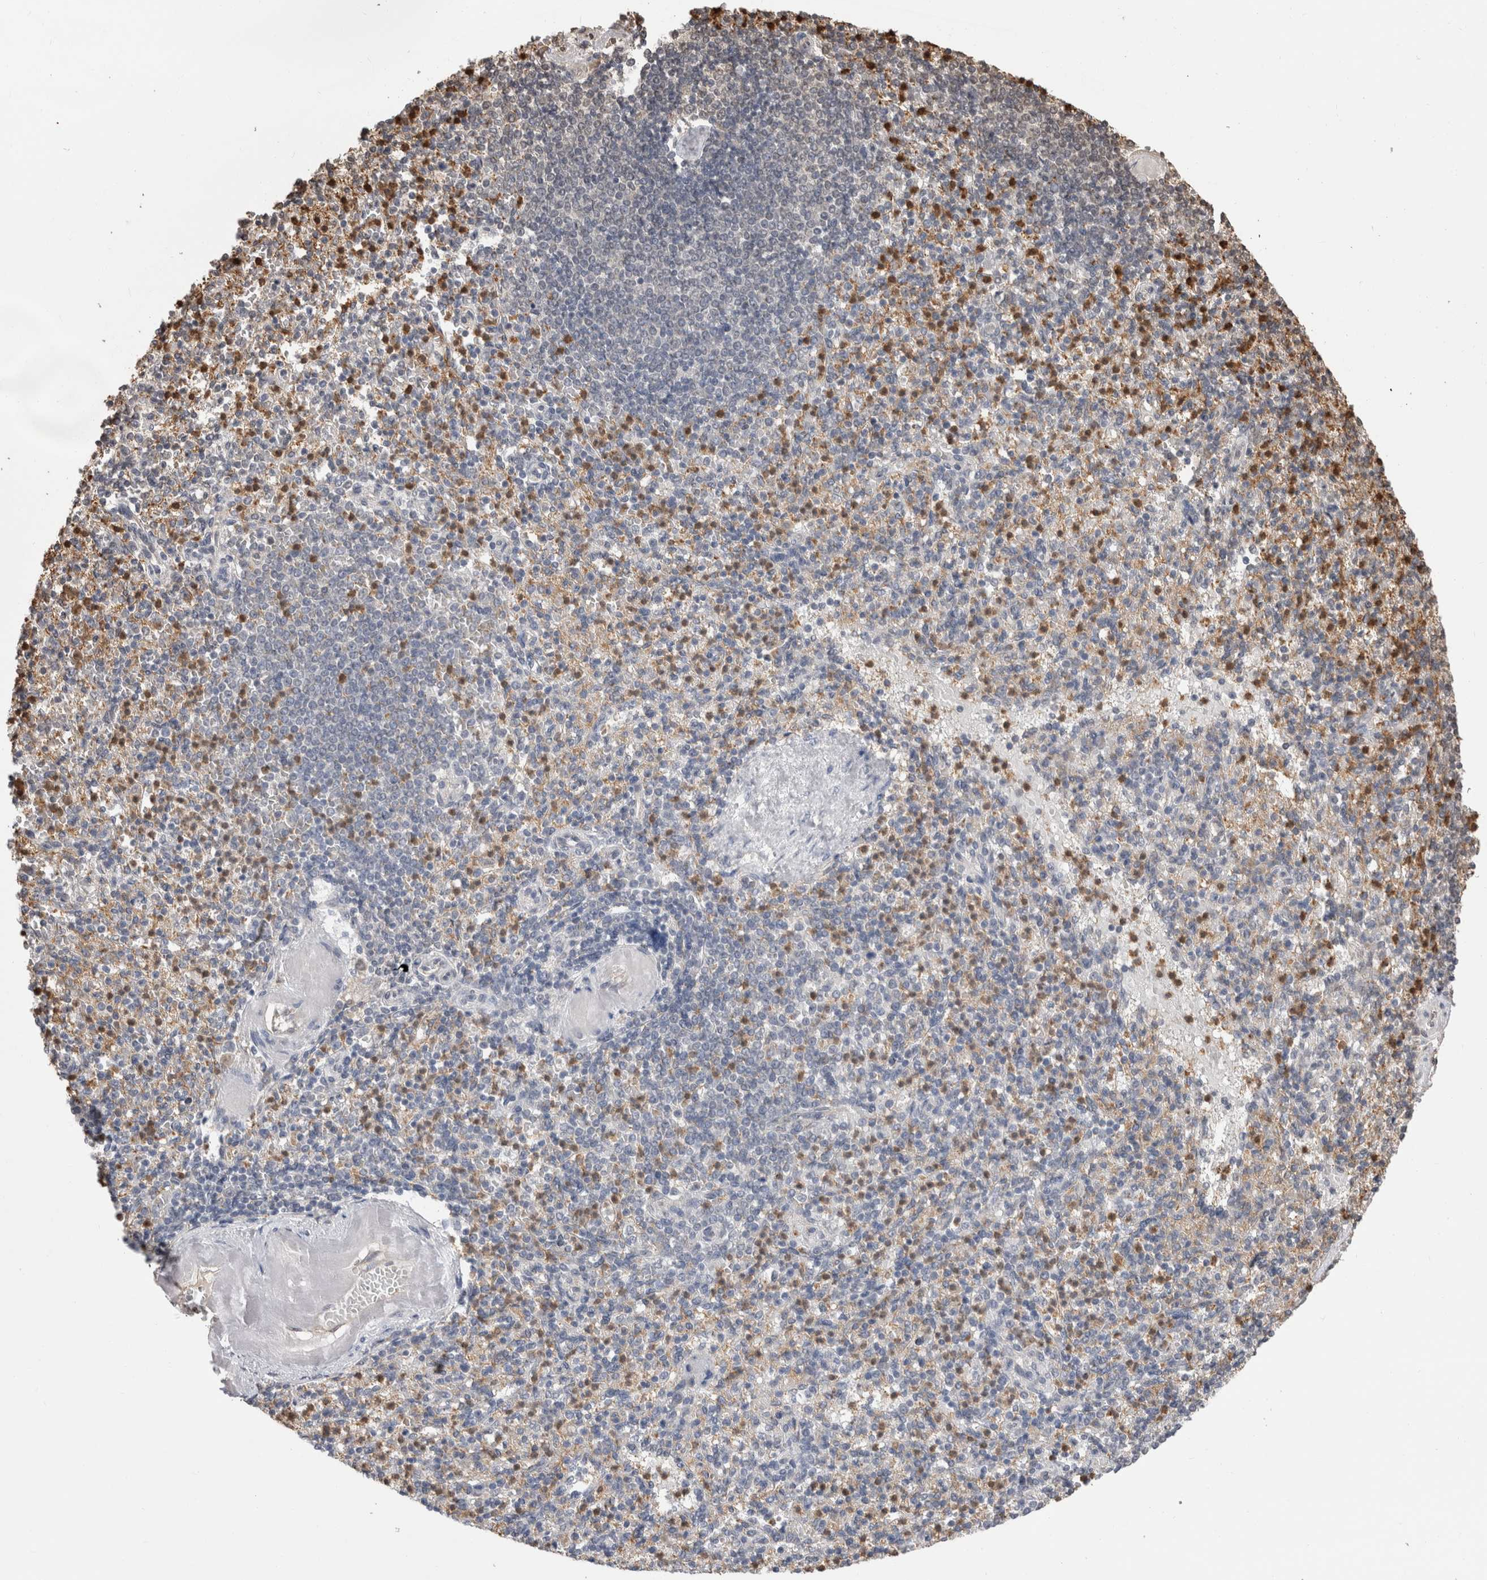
{"staining": {"intensity": "moderate", "quantity": "25%-75%", "location": "cytoplasmic/membranous,nuclear"}, "tissue": "spleen", "cell_type": "Cells in red pulp", "image_type": "normal", "snomed": [{"axis": "morphology", "description": "Normal tissue, NOS"}, {"axis": "topography", "description": "Spleen"}], "caption": "IHC of normal spleen reveals medium levels of moderate cytoplasmic/membranous,nuclear positivity in approximately 25%-75% of cells in red pulp.", "gene": "PAK4", "patient": {"sex": "female", "age": 74}}